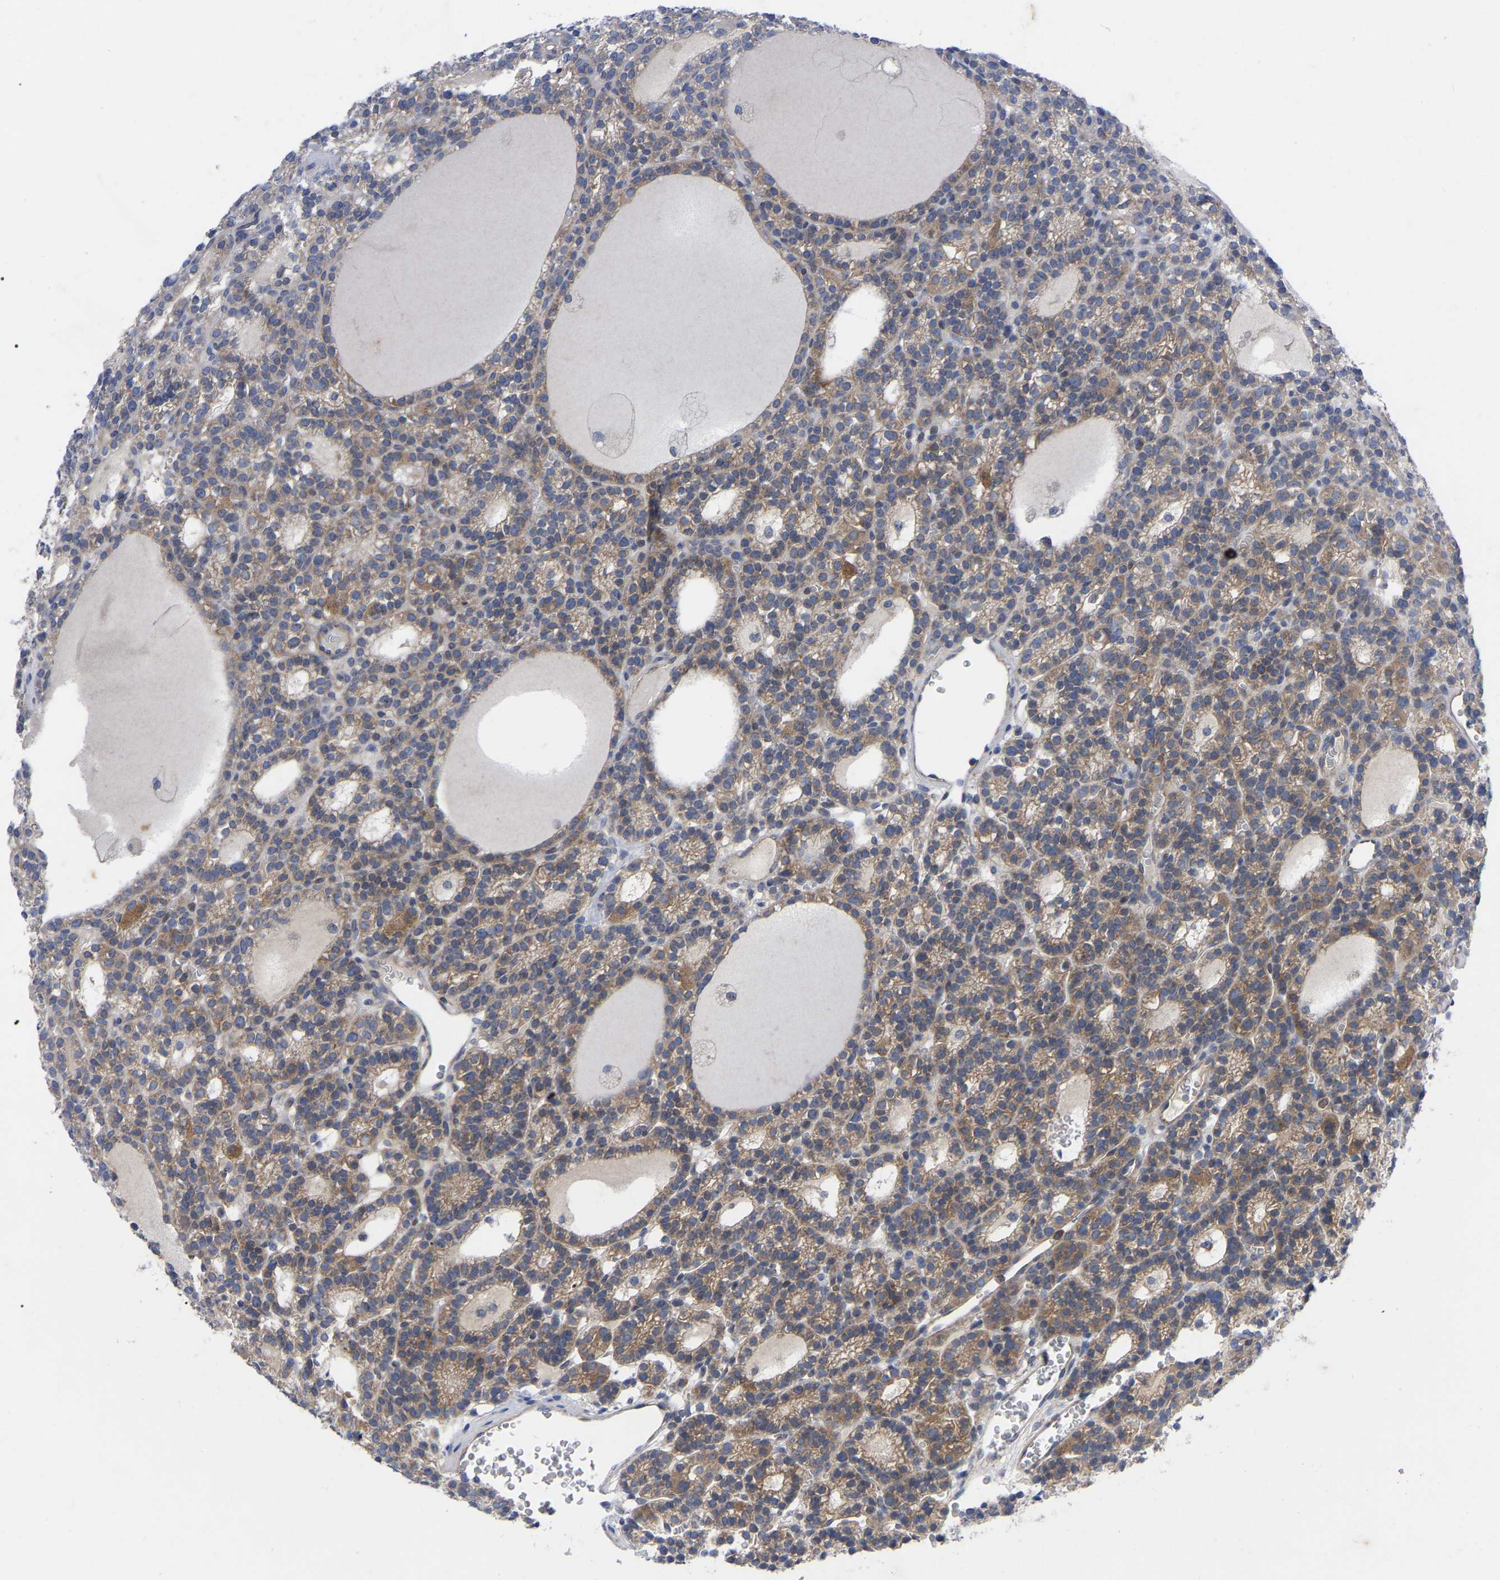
{"staining": {"intensity": "weak", "quantity": ">75%", "location": "cytoplasmic/membranous"}, "tissue": "parathyroid gland", "cell_type": "Glandular cells", "image_type": "normal", "snomed": [{"axis": "morphology", "description": "Normal tissue, NOS"}, {"axis": "morphology", "description": "Adenoma, NOS"}, {"axis": "topography", "description": "Parathyroid gland"}], "caption": "Weak cytoplasmic/membranous protein positivity is appreciated in approximately >75% of glandular cells in parathyroid gland.", "gene": "TCP1", "patient": {"sex": "female", "age": 58}}